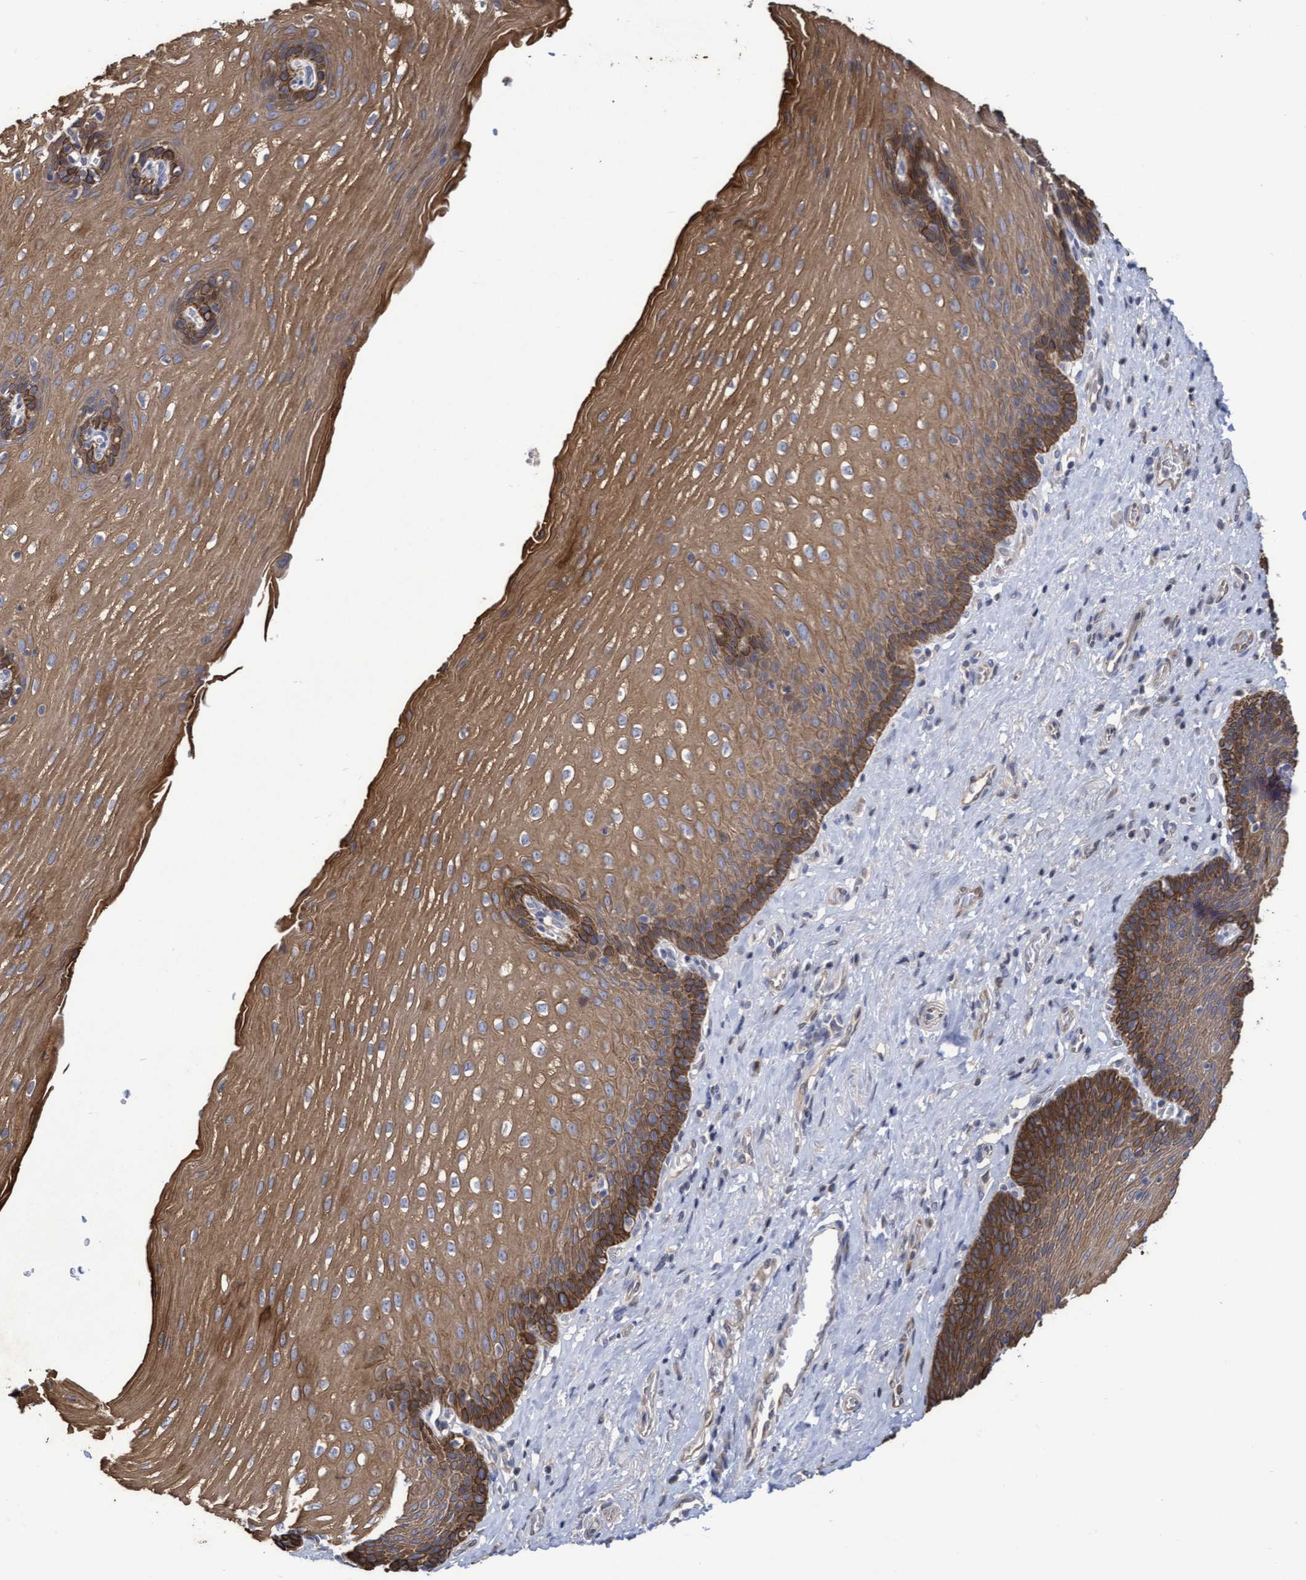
{"staining": {"intensity": "strong", "quantity": ">75%", "location": "cytoplasmic/membranous"}, "tissue": "esophagus", "cell_type": "Squamous epithelial cells", "image_type": "normal", "snomed": [{"axis": "morphology", "description": "Normal tissue, NOS"}, {"axis": "topography", "description": "Esophagus"}], "caption": "Immunohistochemistry of benign esophagus demonstrates high levels of strong cytoplasmic/membranous expression in about >75% of squamous epithelial cells.", "gene": "KRT24", "patient": {"sex": "male", "age": 48}}